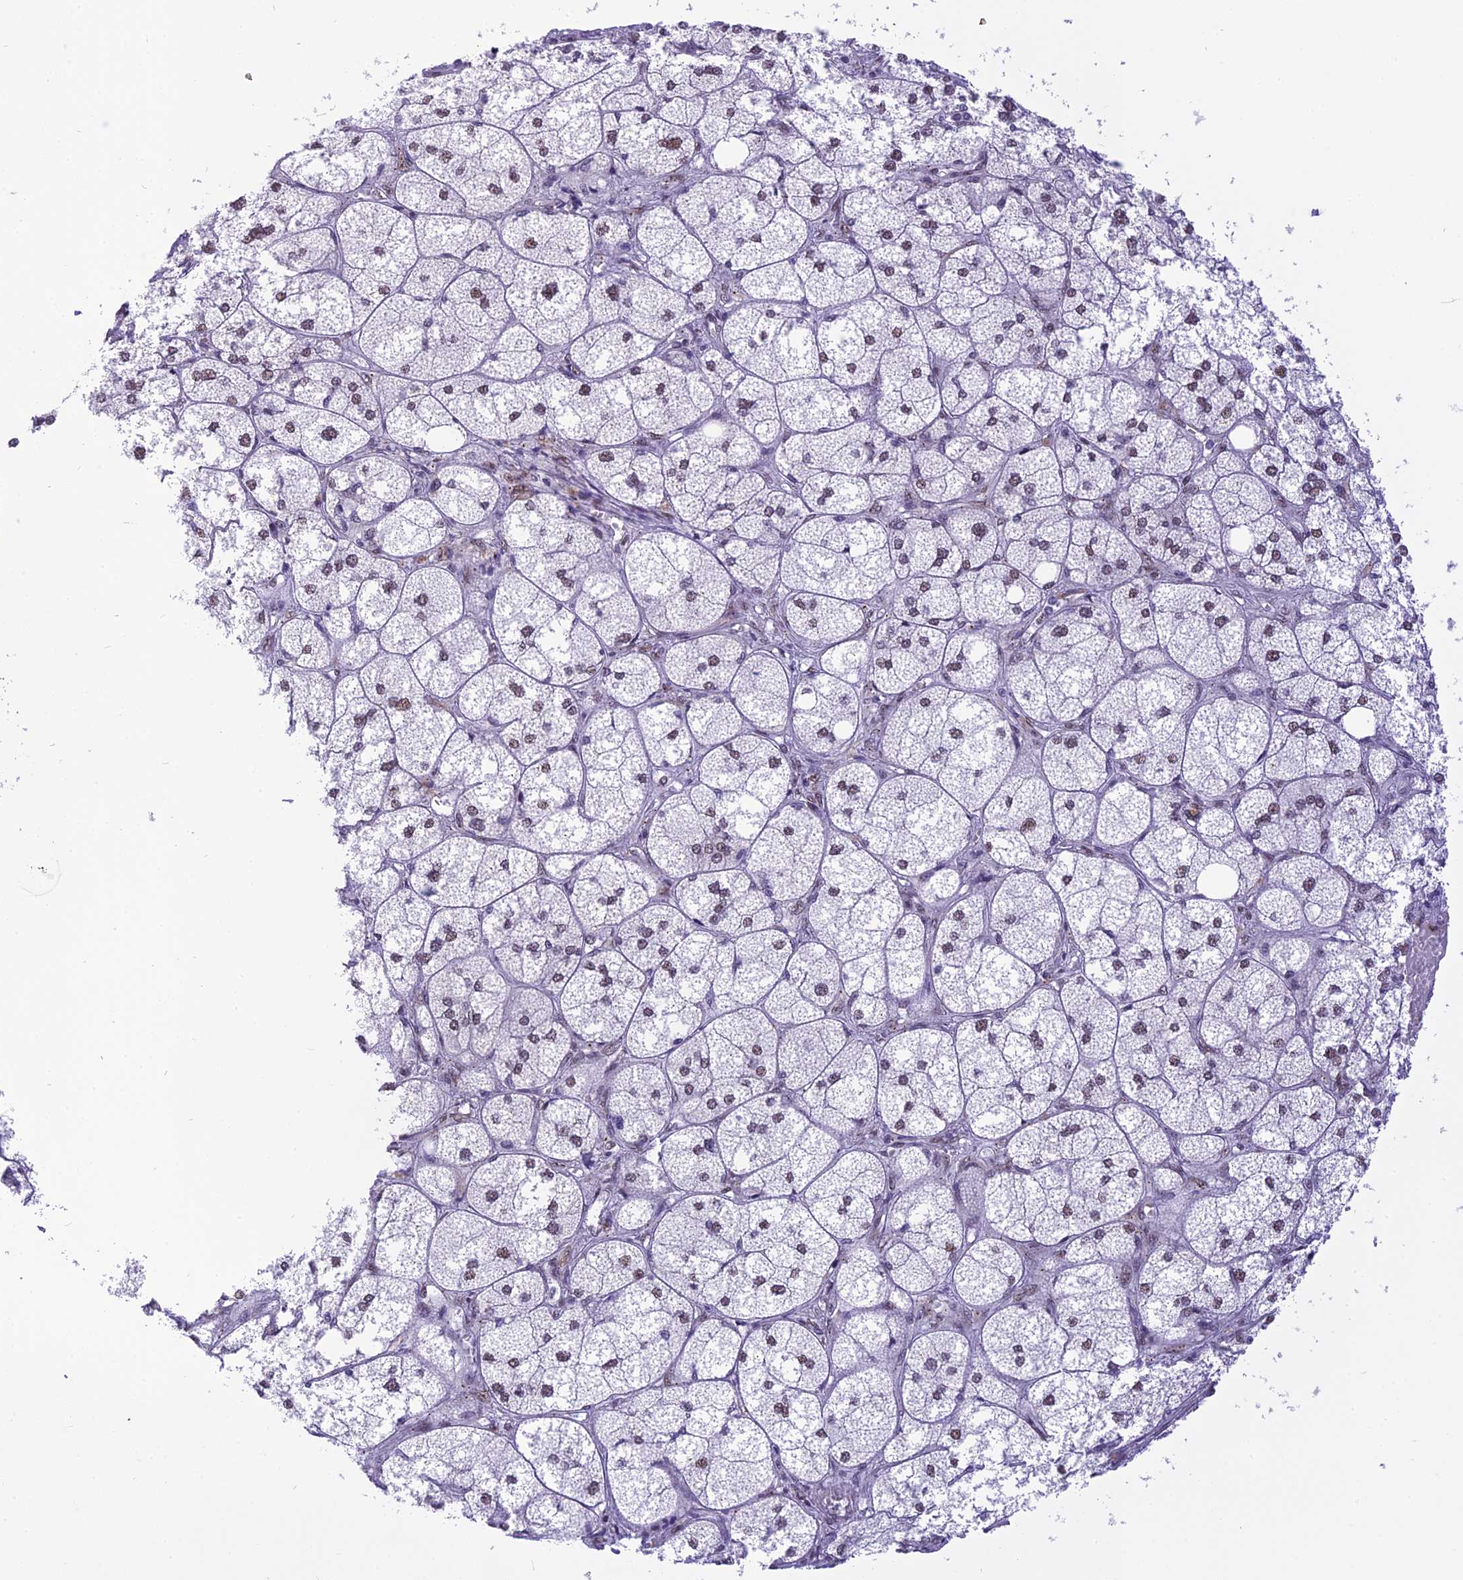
{"staining": {"intensity": "strong", "quantity": "25%-75%", "location": "nuclear"}, "tissue": "adrenal gland", "cell_type": "Glandular cells", "image_type": "normal", "snomed": [{"axis": "morphology", "description": "Normal tissue, NOS"}, {"axis": "topography", "description": "Adrenal gland"}], "caption": "A histopathology image of adrenal gland stained for a protein shows strong nuclear brown staining in glandular cells. (DAB IHC, brown staining for protein, blue staining for nuclei).", "gene": "IRF2BP1", "patient": {"sex": "female", "age": 61}}